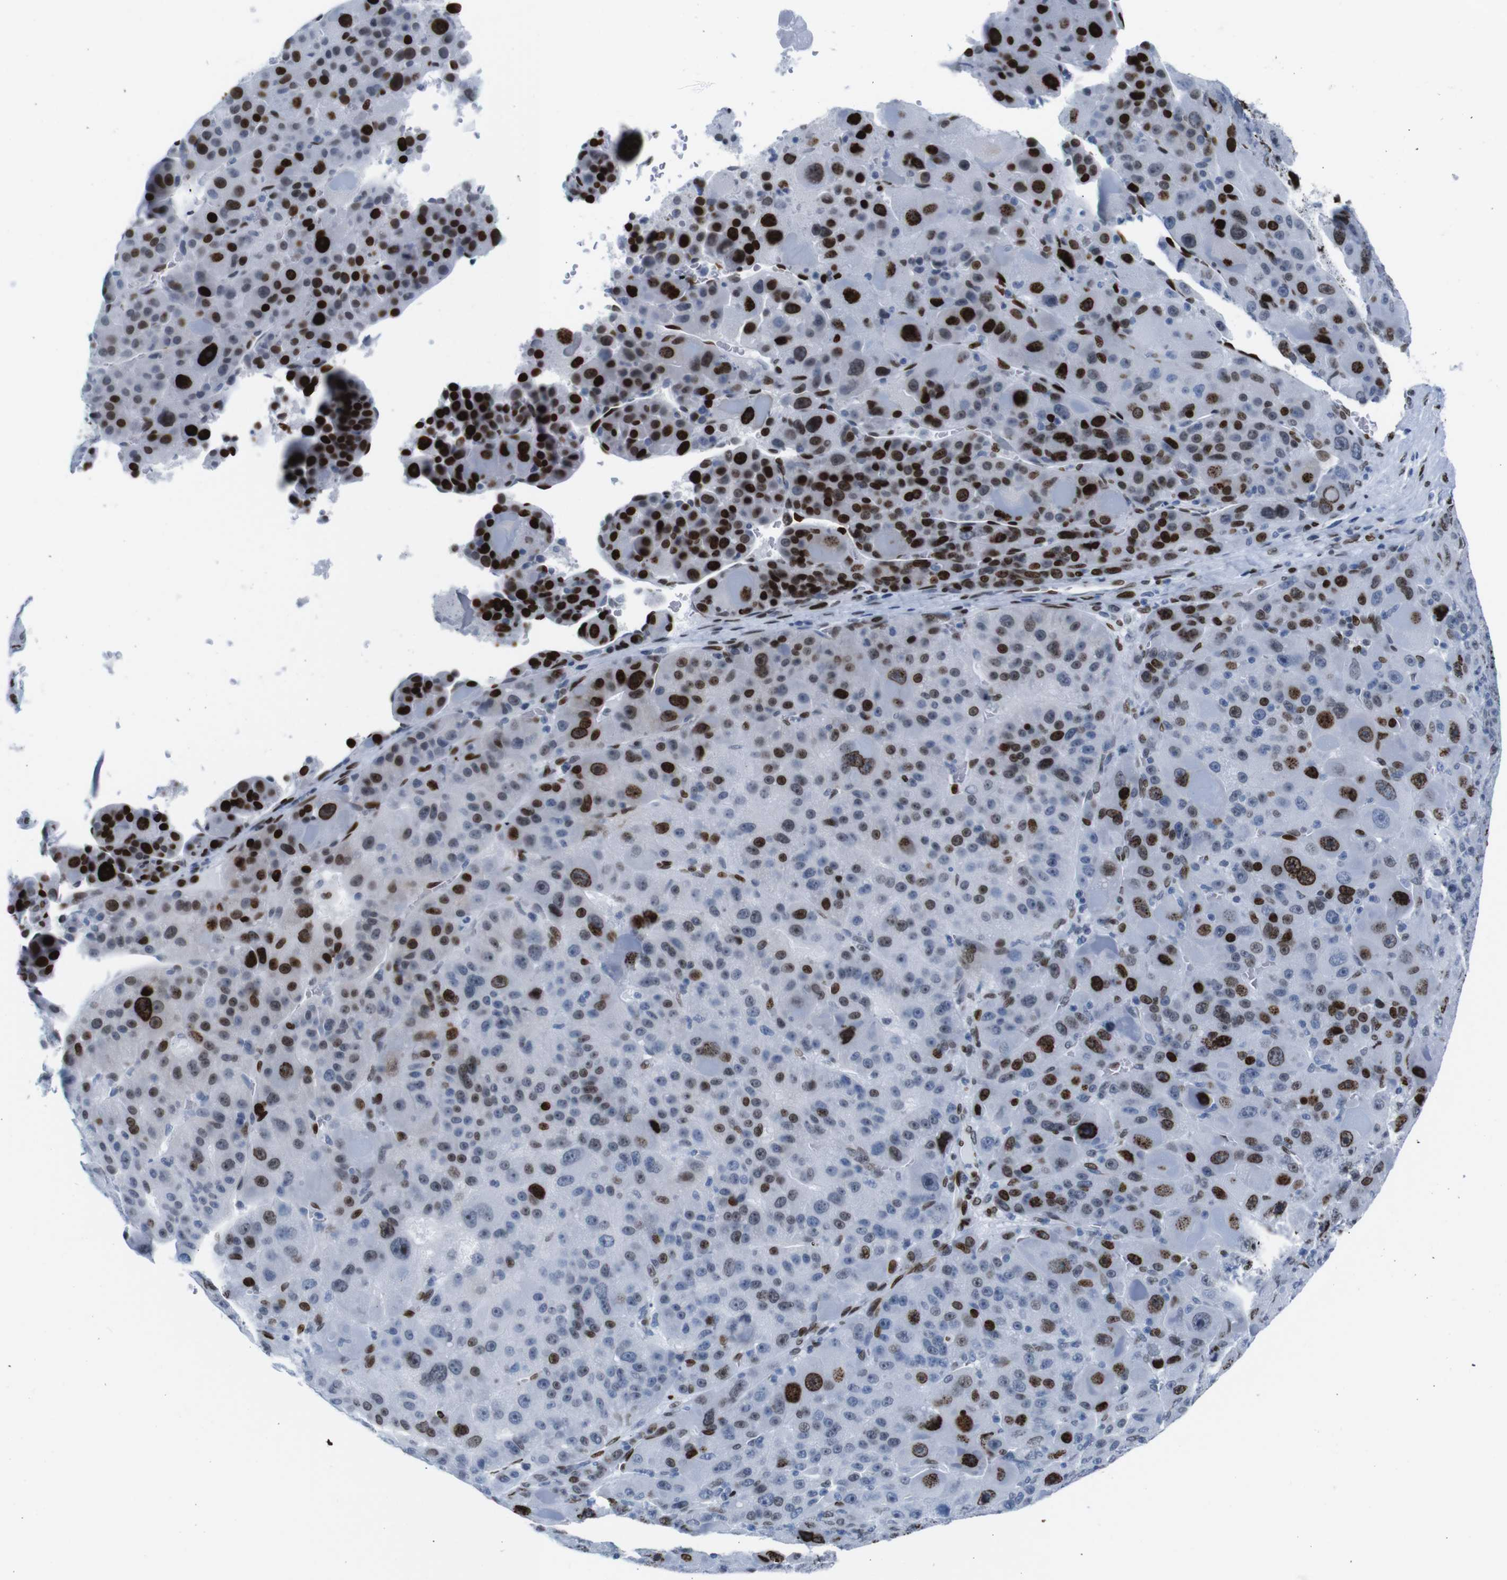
{"staining": {"intensity": "strong", "quantity": ">75%", "location": "nuclear"}, "tissue": "liver cancer", "cell_type": "Tumor cells", "image_type": "cancer", "snomed": [{"axis": "morphology", "description": "Carcinoma, Hepatocellular, NOS"}, {"axis": "topography", "description": "Liver"}], "caption": "High-power microscopy captured an immunohistochemistry image of liver cancer (hepatocellular carcinoma), revealing strong nuclear expression in approximately >75% of tumor cells.", "gene": "NPIPB15", "patient": {"sex": "male", "age": 76}}